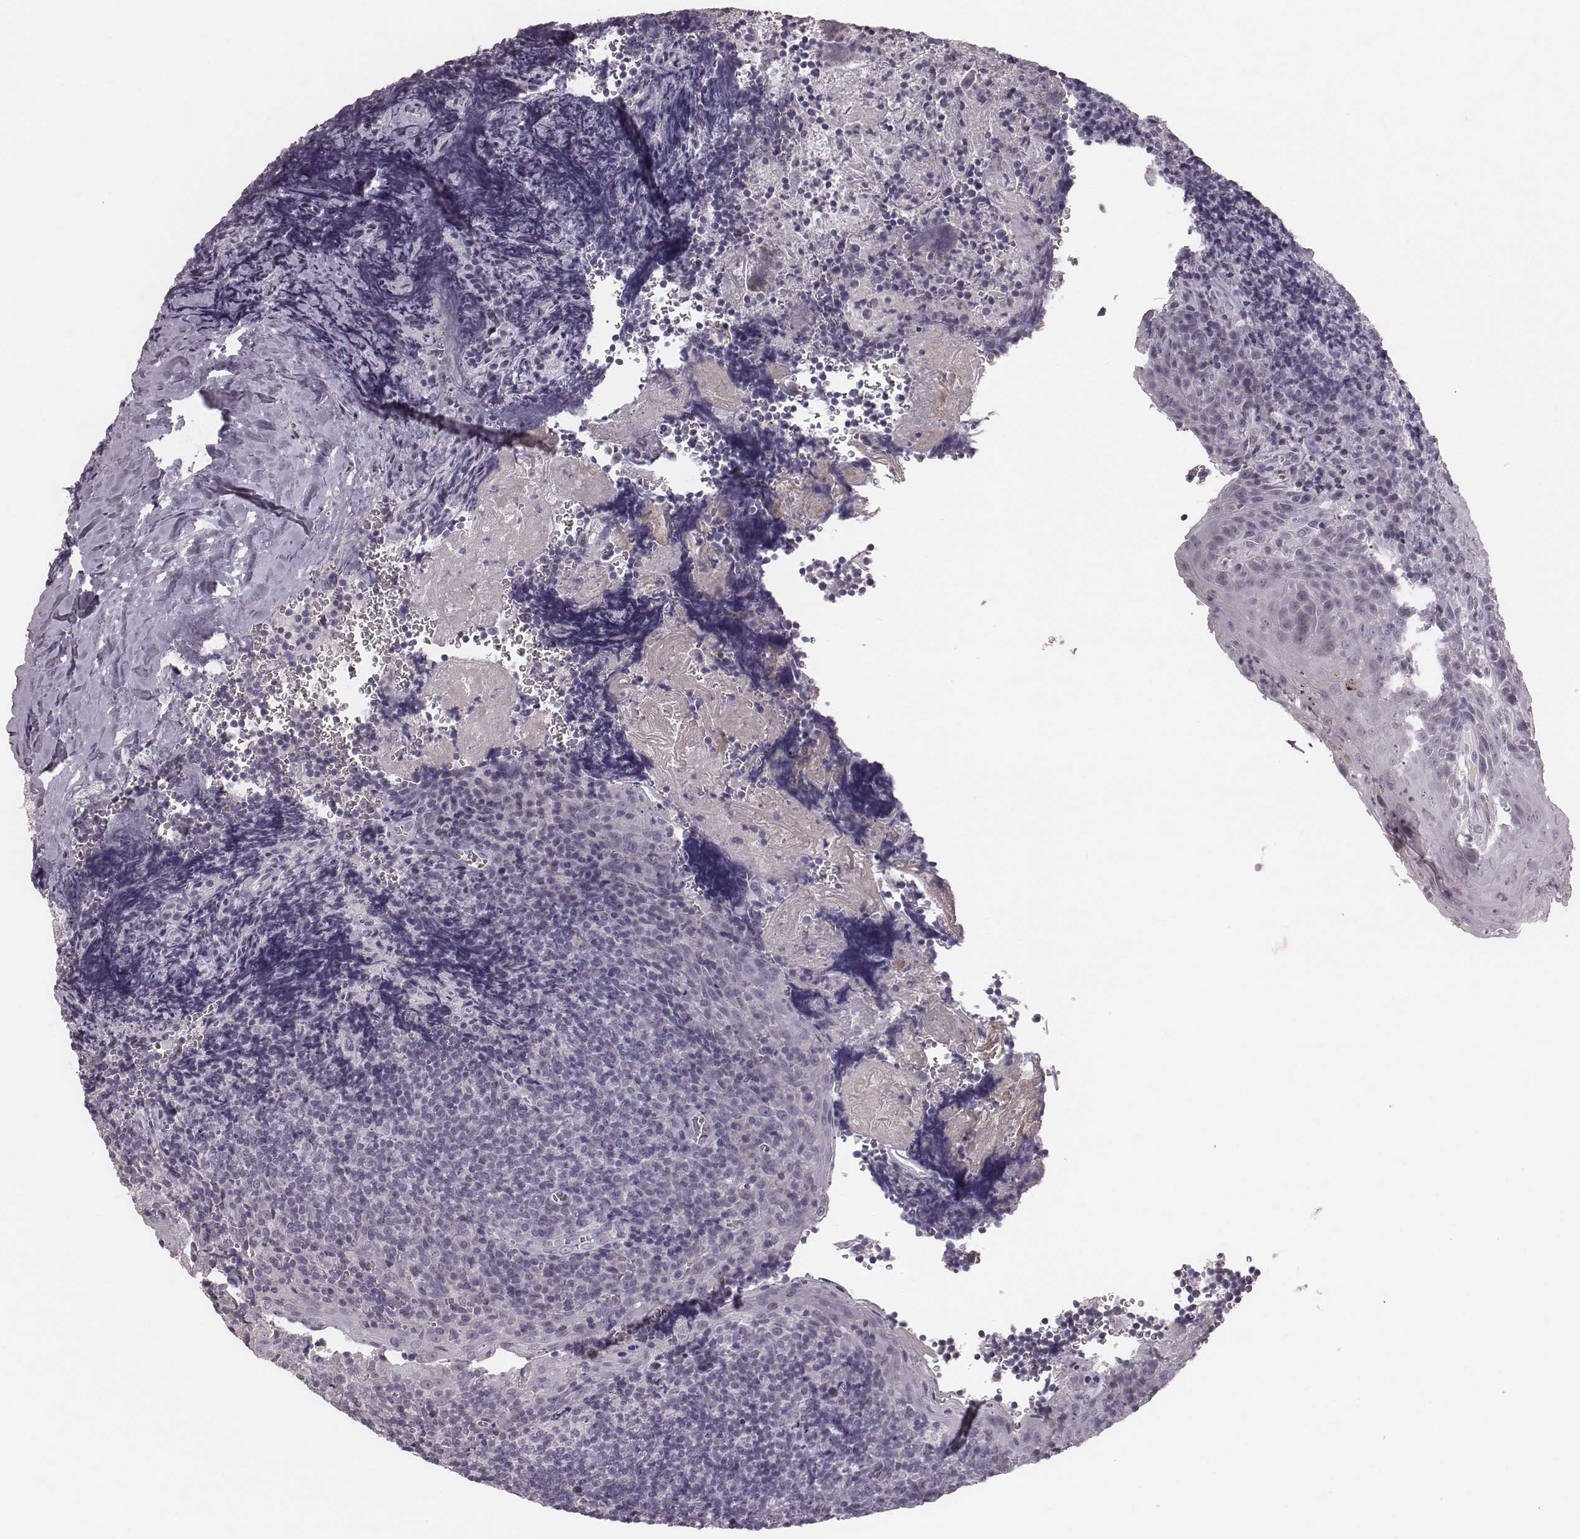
{"staining": {"intensity": "negative", "quantity": "none", "location": "none"}, "tissue": "tonsil", "cell_type": "Germinal center cells", "image_type": "normal", "snomed": [{"axis": "morphology", "description": "Normal tissue, NOS"}, {"axis": "morphology", "description": "Inflammation, NOS"}, {"axis": "topography", "description": "Tonsil"}], "caption": "A high-resolution image shows IHC staining of benign tonsil, which shows no significant positivity in germinal center cells. The staining is performed using DAB brown chromogen with nuclei counter-stained in using hematoxylin.", "gene": "CFTR", "patient": {"sex": "female", "age": 31}}